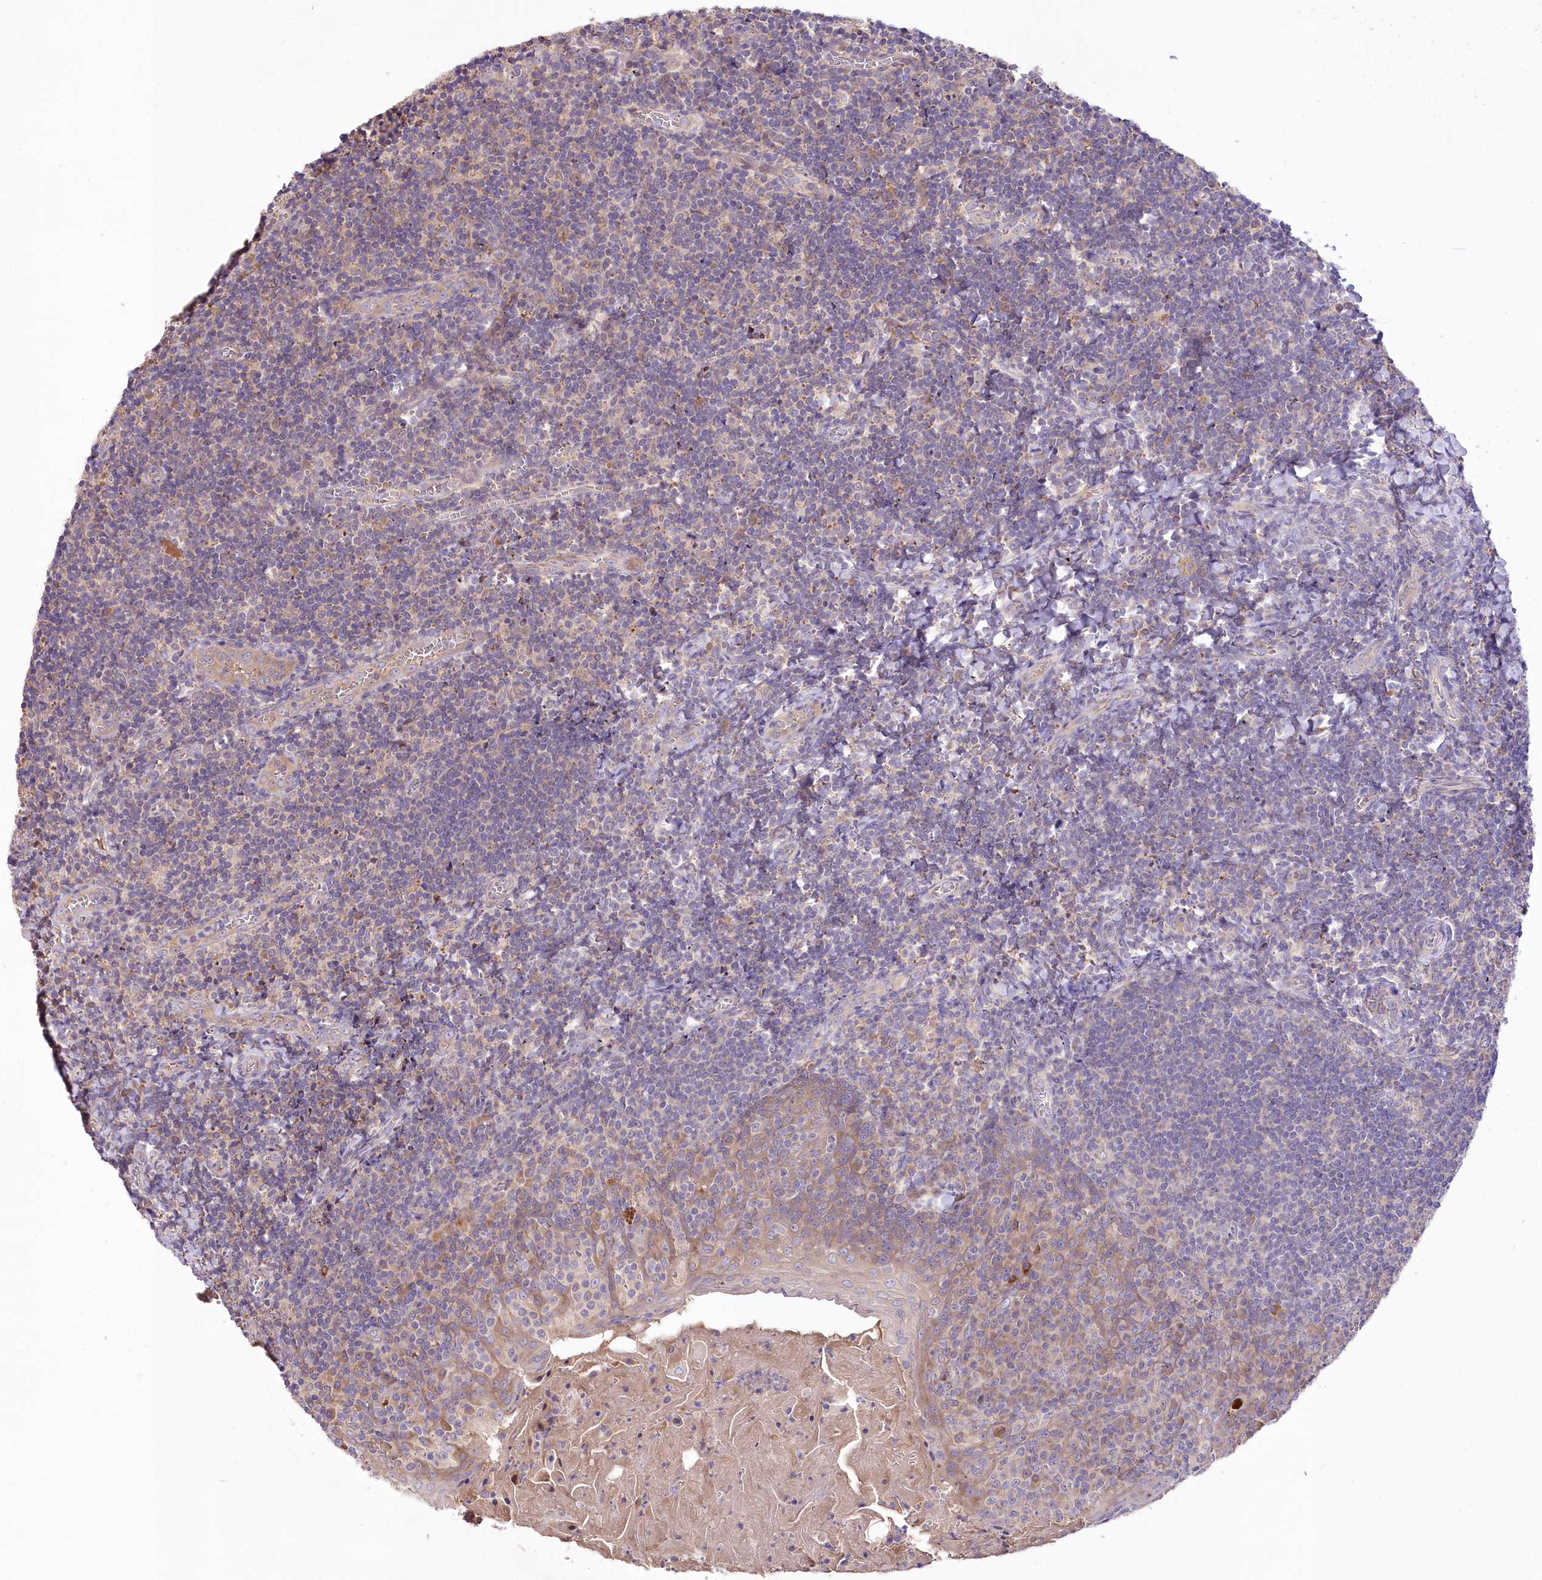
{"staining": {"intensity": "weak", "quantity": "<25%", "location": "cytoplasmic/membranous"}, "tissue": "tonsil", "cell_type": "Germinal center cells", "image_type": "normal", "snomed": [{"axis": "morphology", "description": "Normal tissue, NOS"}, {"axis": "topography", "description": "Tonsil"}], "caption": "Immunohistochemistry photomicrograph of benign tonsil: tonsil stained with DAB exhibits no significant protein expression in germinal center cells. (DAB (3,3'-diaminobenzidine) immunohistochemistry, high magnification).", "gene": "PBLD", "patient": {"sex": "male", "age": 27}}